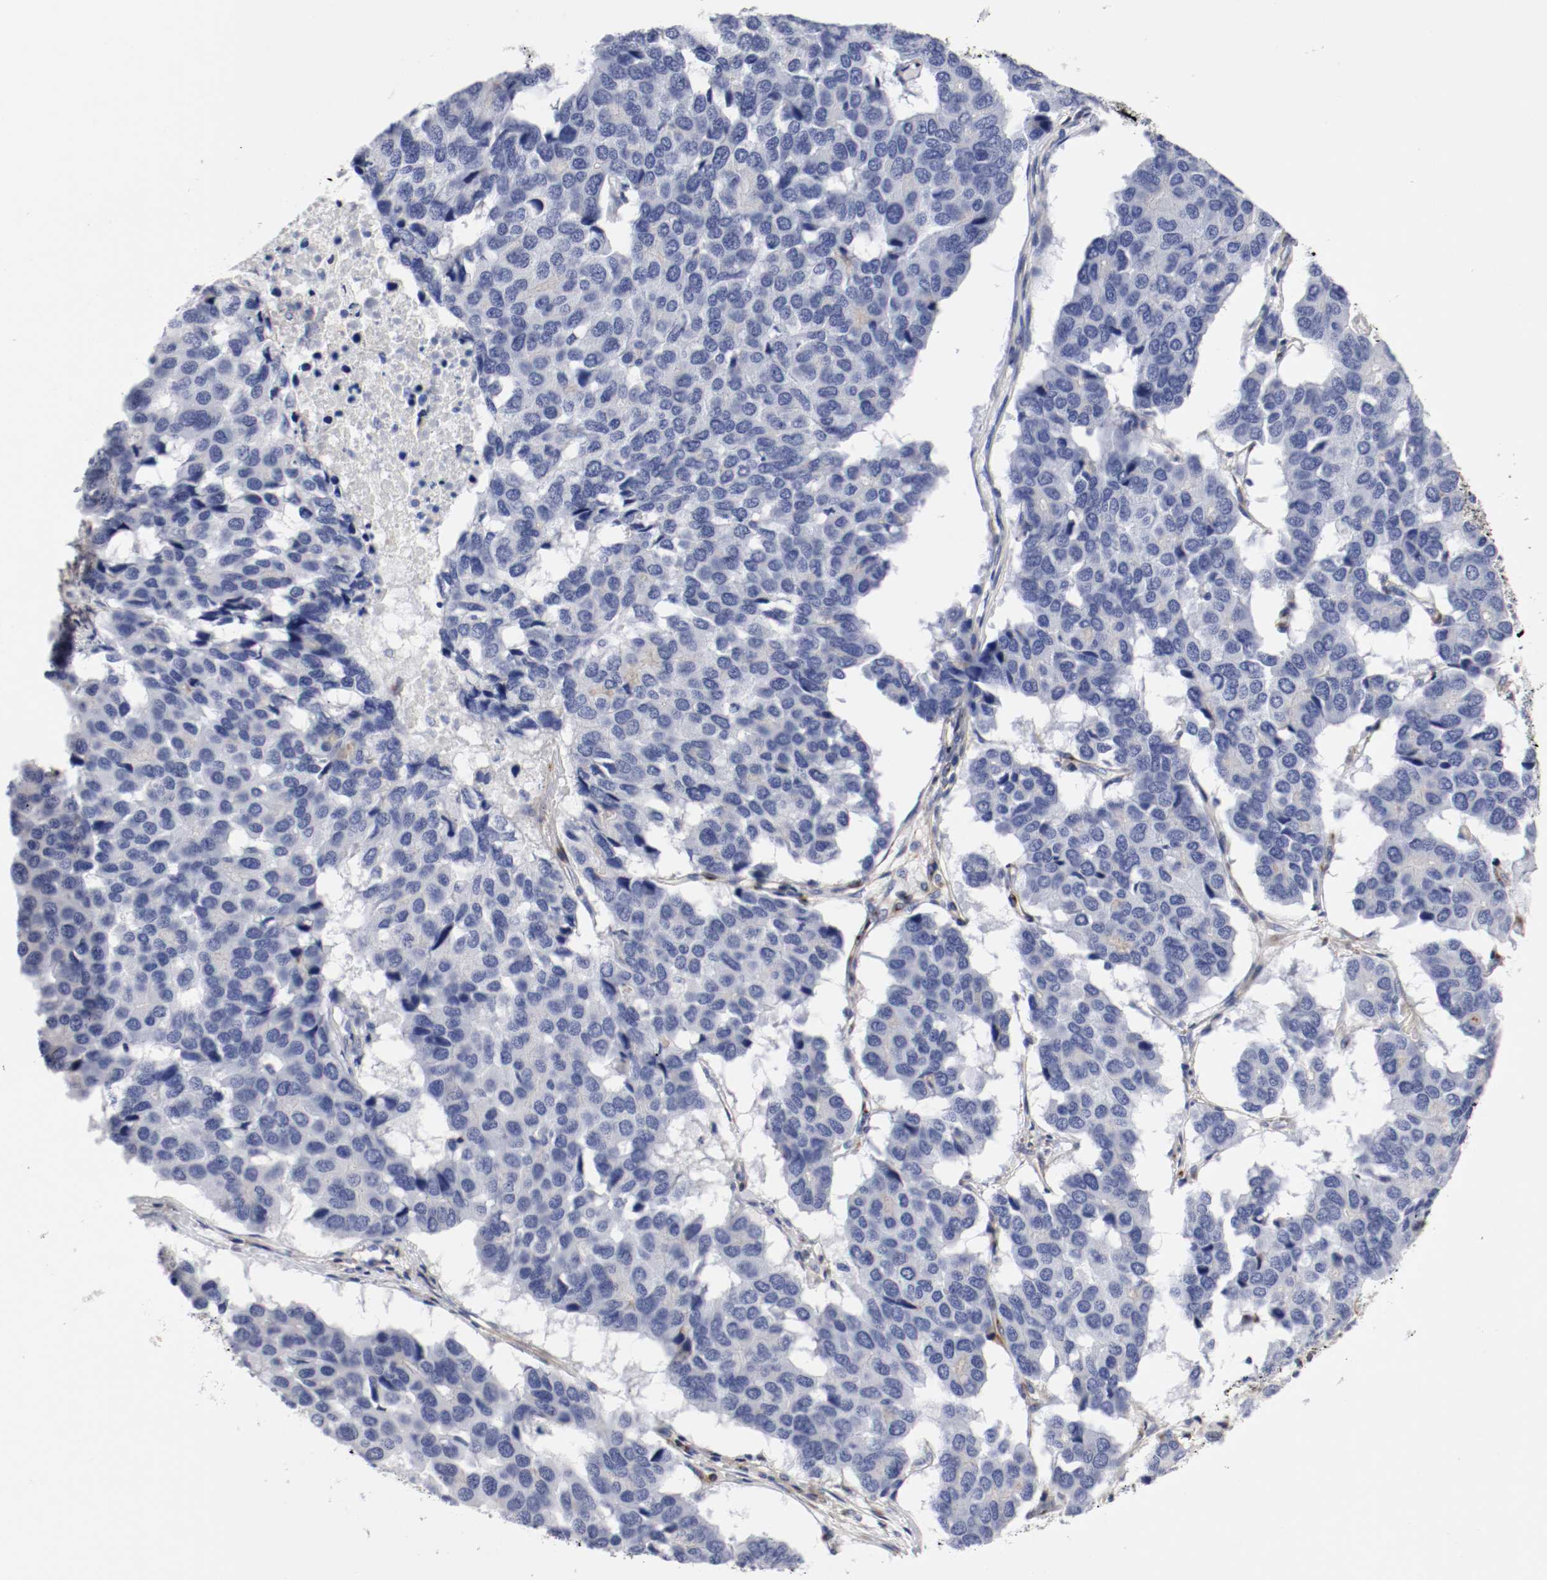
{"staining": {"intensity": "negative", "quantity": "none", "location": "none"}, "tissue": "pancreatic cancer", "cell_type": "Tumor cells", "image_type": "cancer", "snomed": [{"axis": "morphology", "description": "Adenocarcinoma, NOS"}, {"axis": "topography", "description": "Pancreas"}], "caption": "DAB immunohistochemical staining of human pancreatic adenocarcinoma shows no significant staining in tumor cells.", "gene": "IFITM1", "patient": {"sex": "male", "age": 50}}